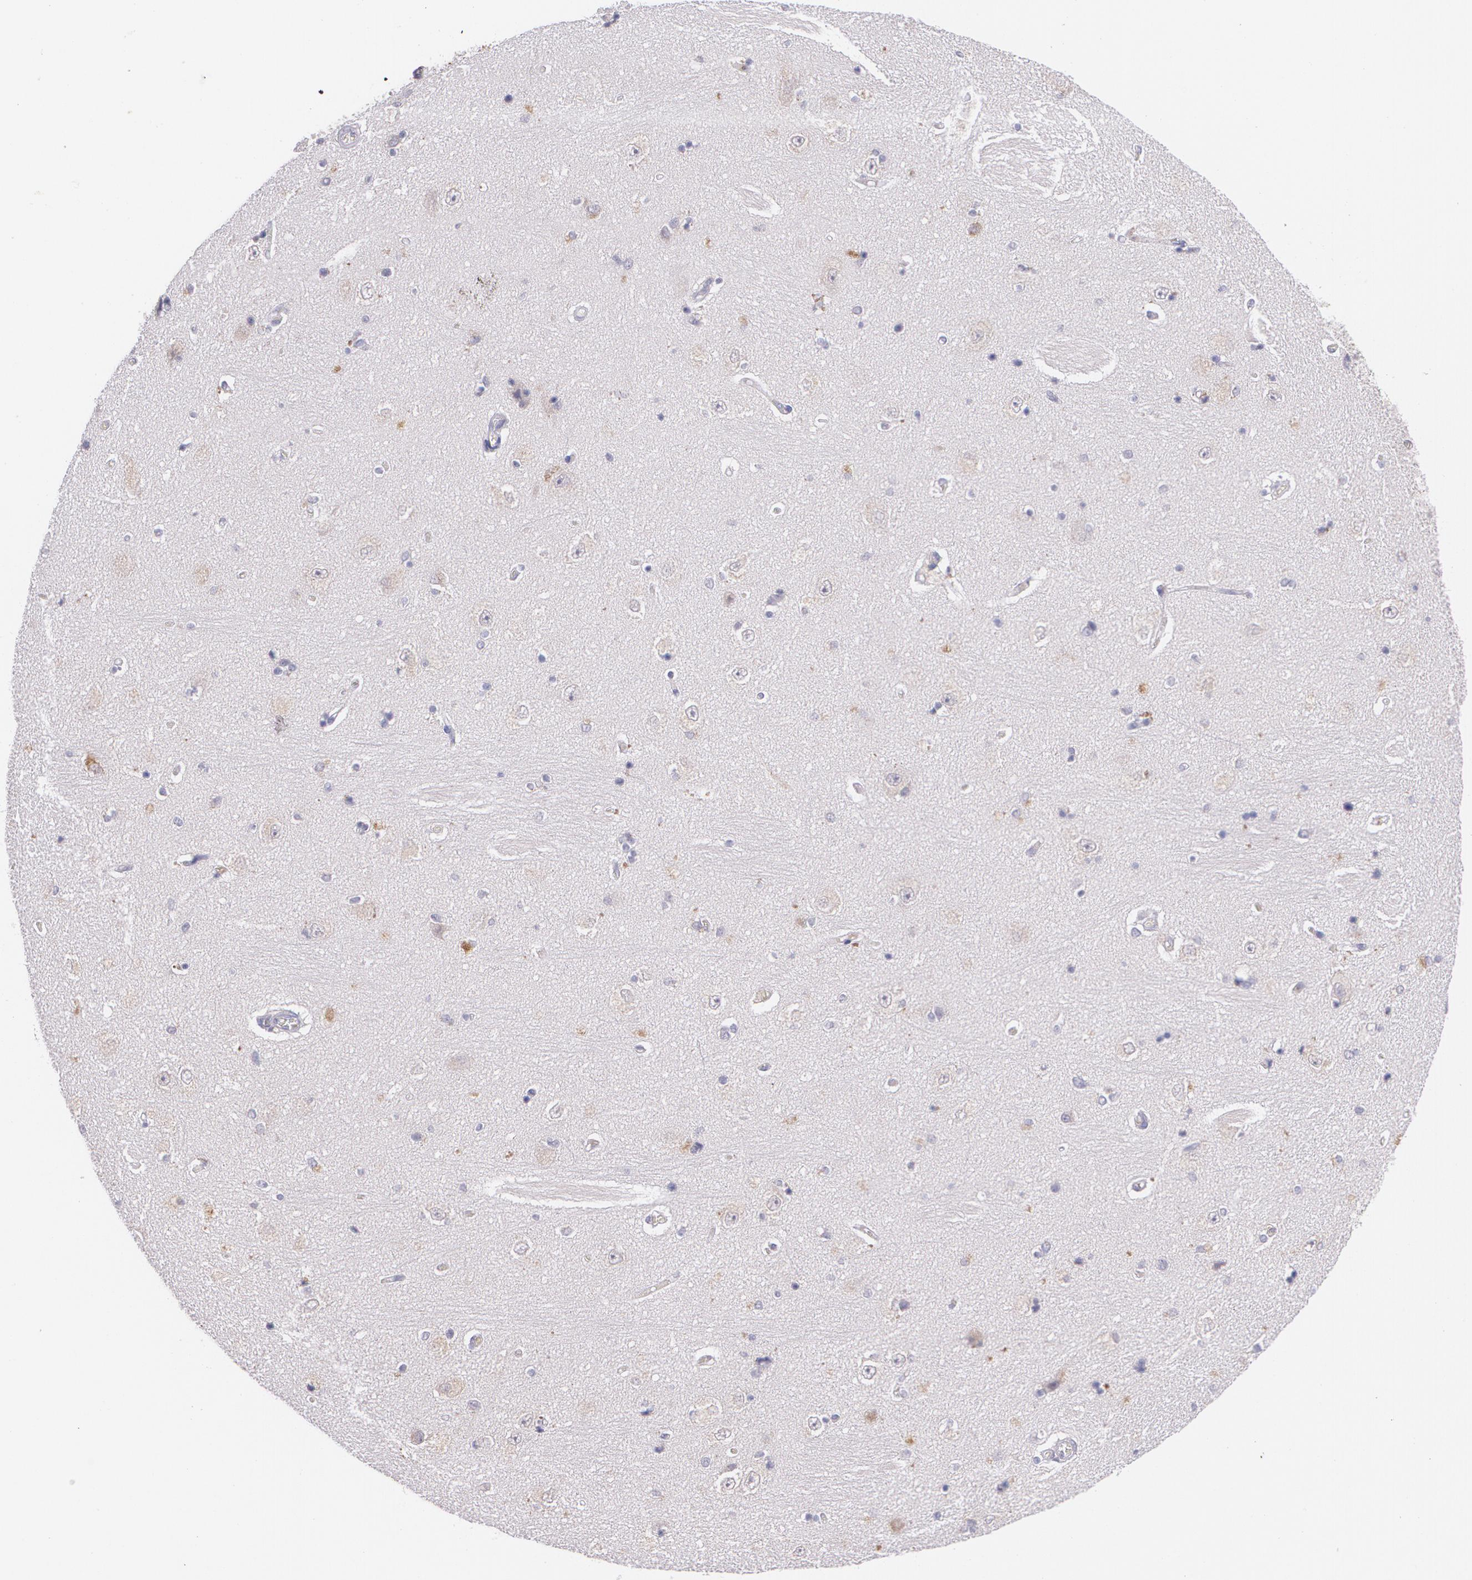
{"staining": {"intensity": "negative", "quantity": "none", "location": "none"}, "tissue": "hippocampus", "cell_type": "Glial cells", "image_type": "normal", "snomed": [{"axis": "morphology", "description": "Normal tissue, NOS"}, {"axis": "topography", "description": "Hippocampus"}], "caption": "Immunohistochemical staining of benign hippocampus demonstrates no significant positivity in glial cells. The staining is performed using DAB (3,3'-diaminobenzidine) brown chromogen with nuclei counter-stained in using hematoxylin.", "gene": "TM4SF1", "patient": {"sex": "female", "age": 54}}